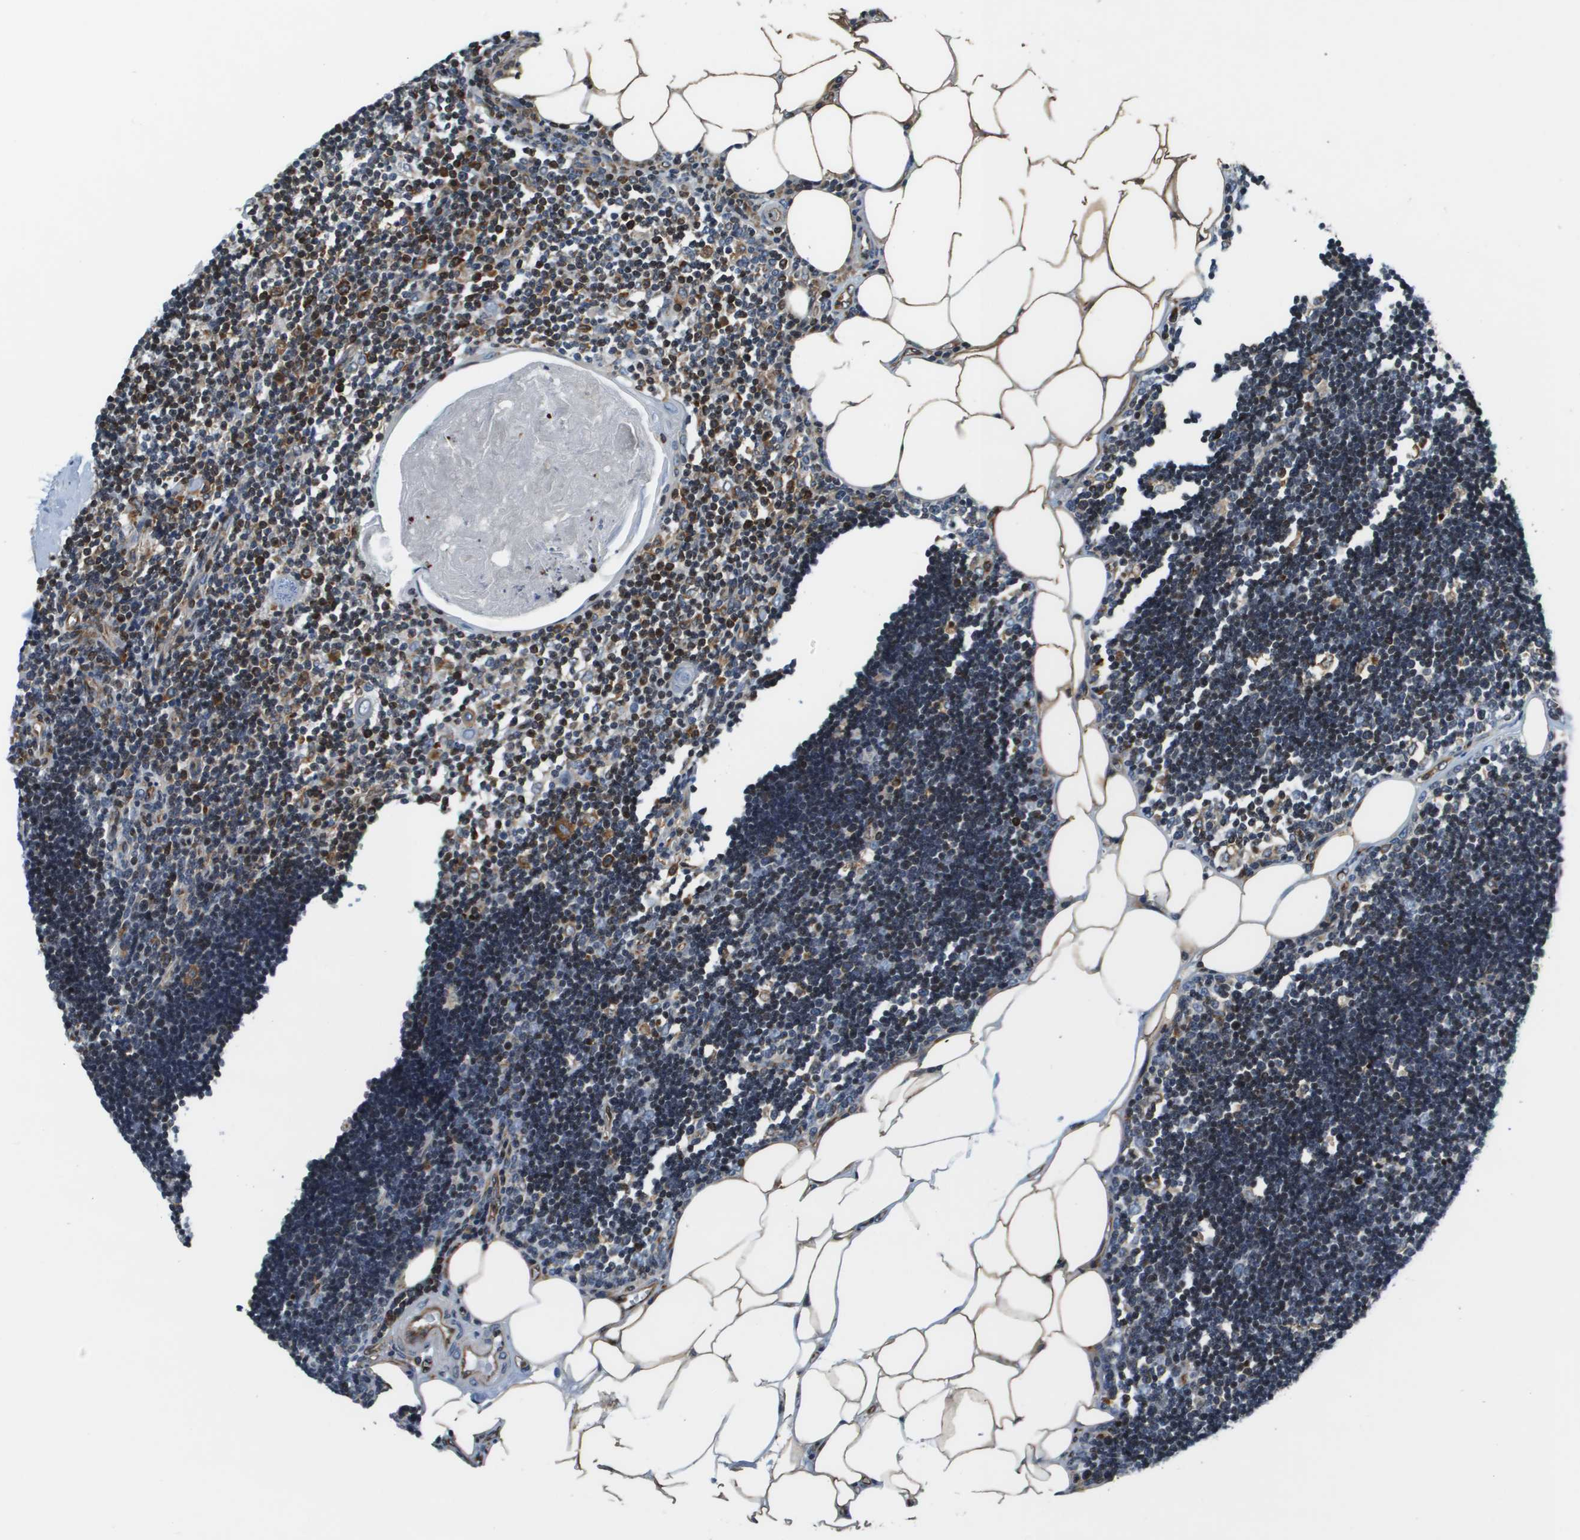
{"staining": {"intensity": "strong", "quantity": "<25%", "location": "cytoplasmic/membranous"}, "tissue": "lymph node", "cell_type": "Germinal center cells", "image_type": "normal", "snomed": [{"axis": "morphology", "description": "Normal tissue, NOS"}, {"axis": "topography", "description": "Lymph node"}], "caption": "Immunohistochemistry (IHC) histopathology image of unremarkable lymph node: lymph node stained using immunohistochemistry reveals medium levels of strong protein expression localized specifically in the cytoplasmic/membranous of germinal center cells, appearing as a cytoplasmic/membranous brown color.", "gene": "ESYT1", "patient": {"sex": "male", "age": 33}}